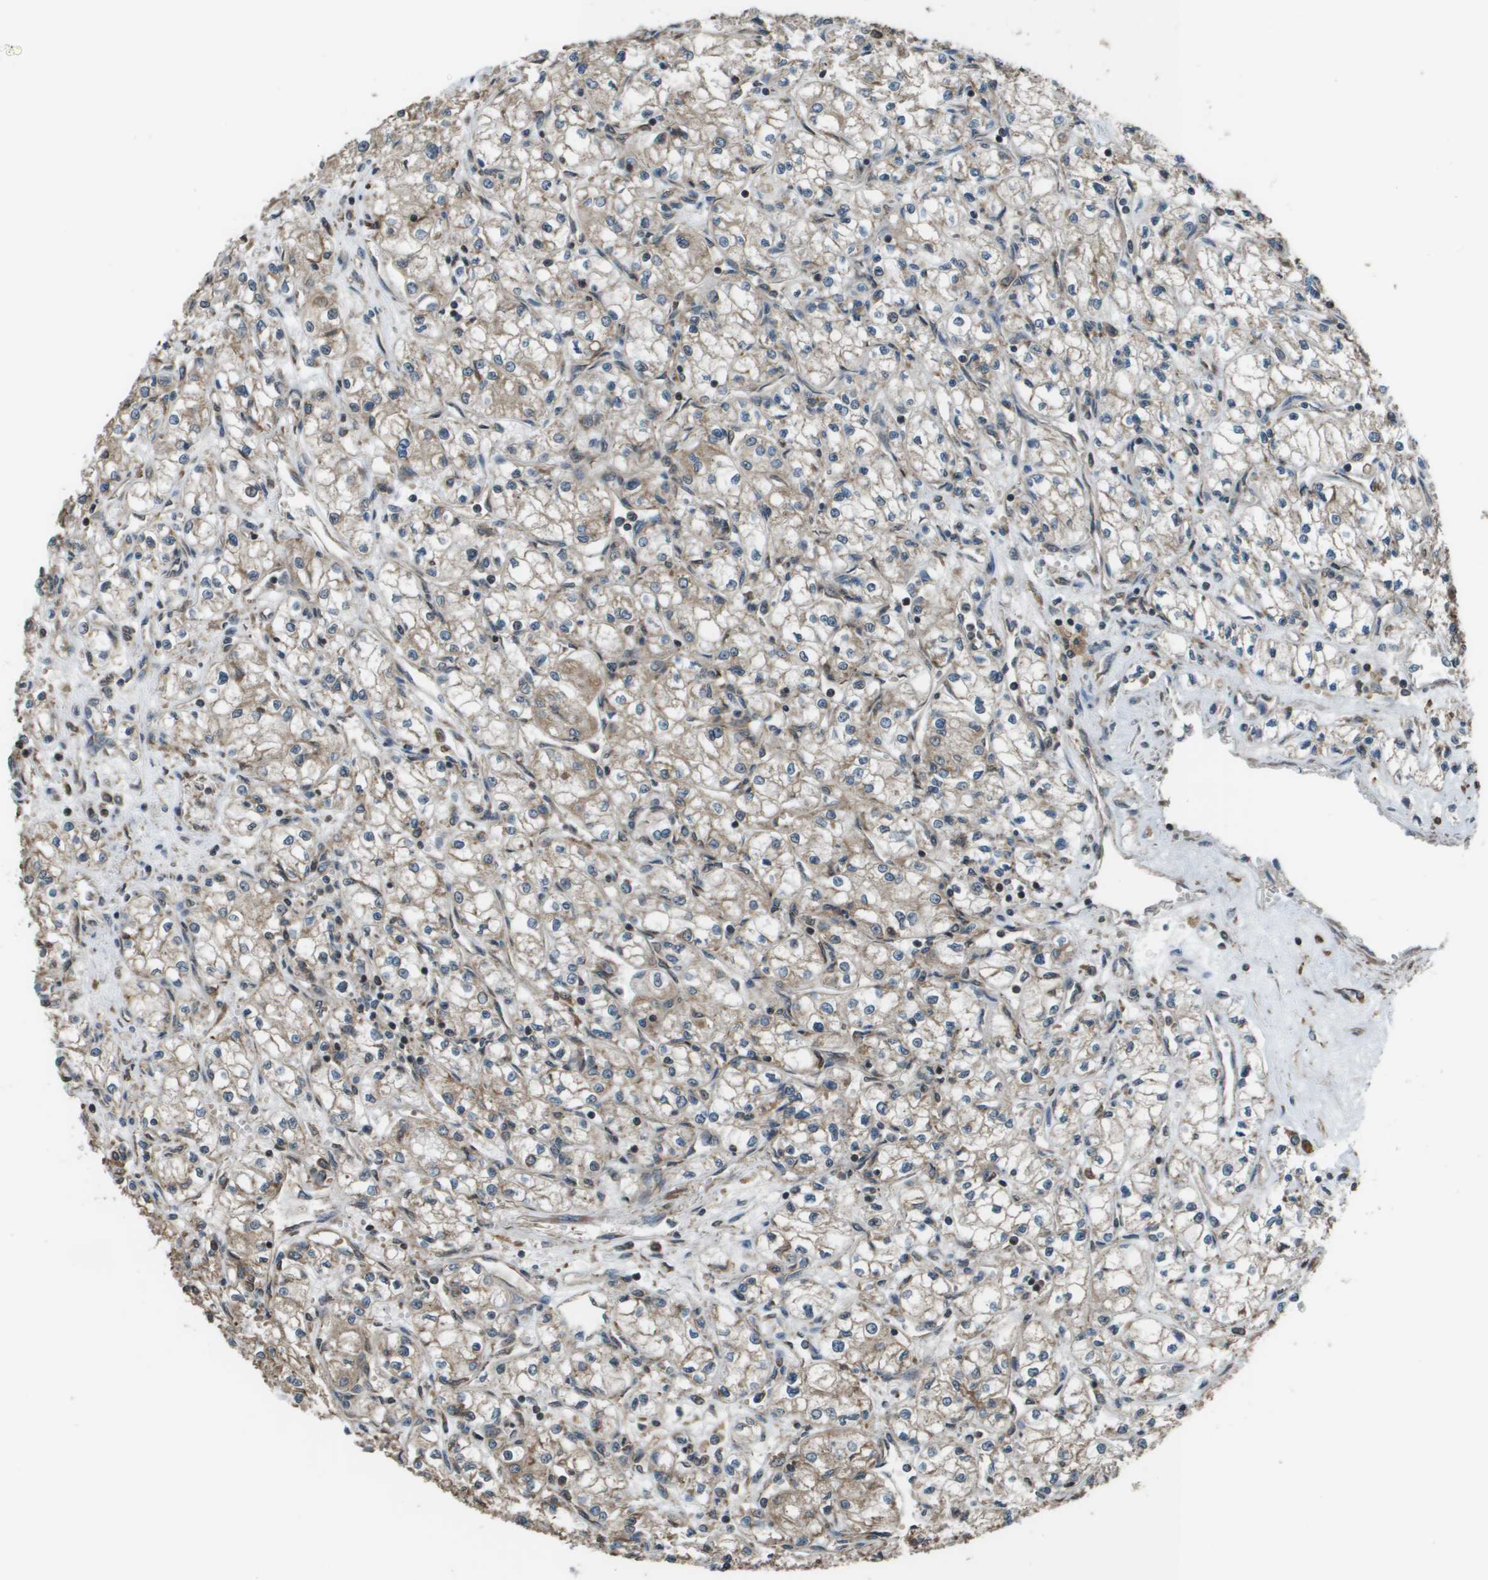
{"staining": {"intensity": "weak", "quantity": ">75%", "location": "cytoplasmic/membranous"}, "tissue": "renal cancer", "cell_type": "Tumor cells", "image_type": "cancer", "snomed": [{"axis": "morphology", "description": "Normal tissue, NOS"}, {"axis": "morphology", "description": "Adenocarcinoma, NOS"}, {"axis": "topography", "description": "Kidney"}], "caption": "Protein staining displays weak cytoplasmic/membranous staining in about >75% of tumor cells in renal cancer.", "gene": "PLPBP", "patient": {"sex": "male", "age": 59}}